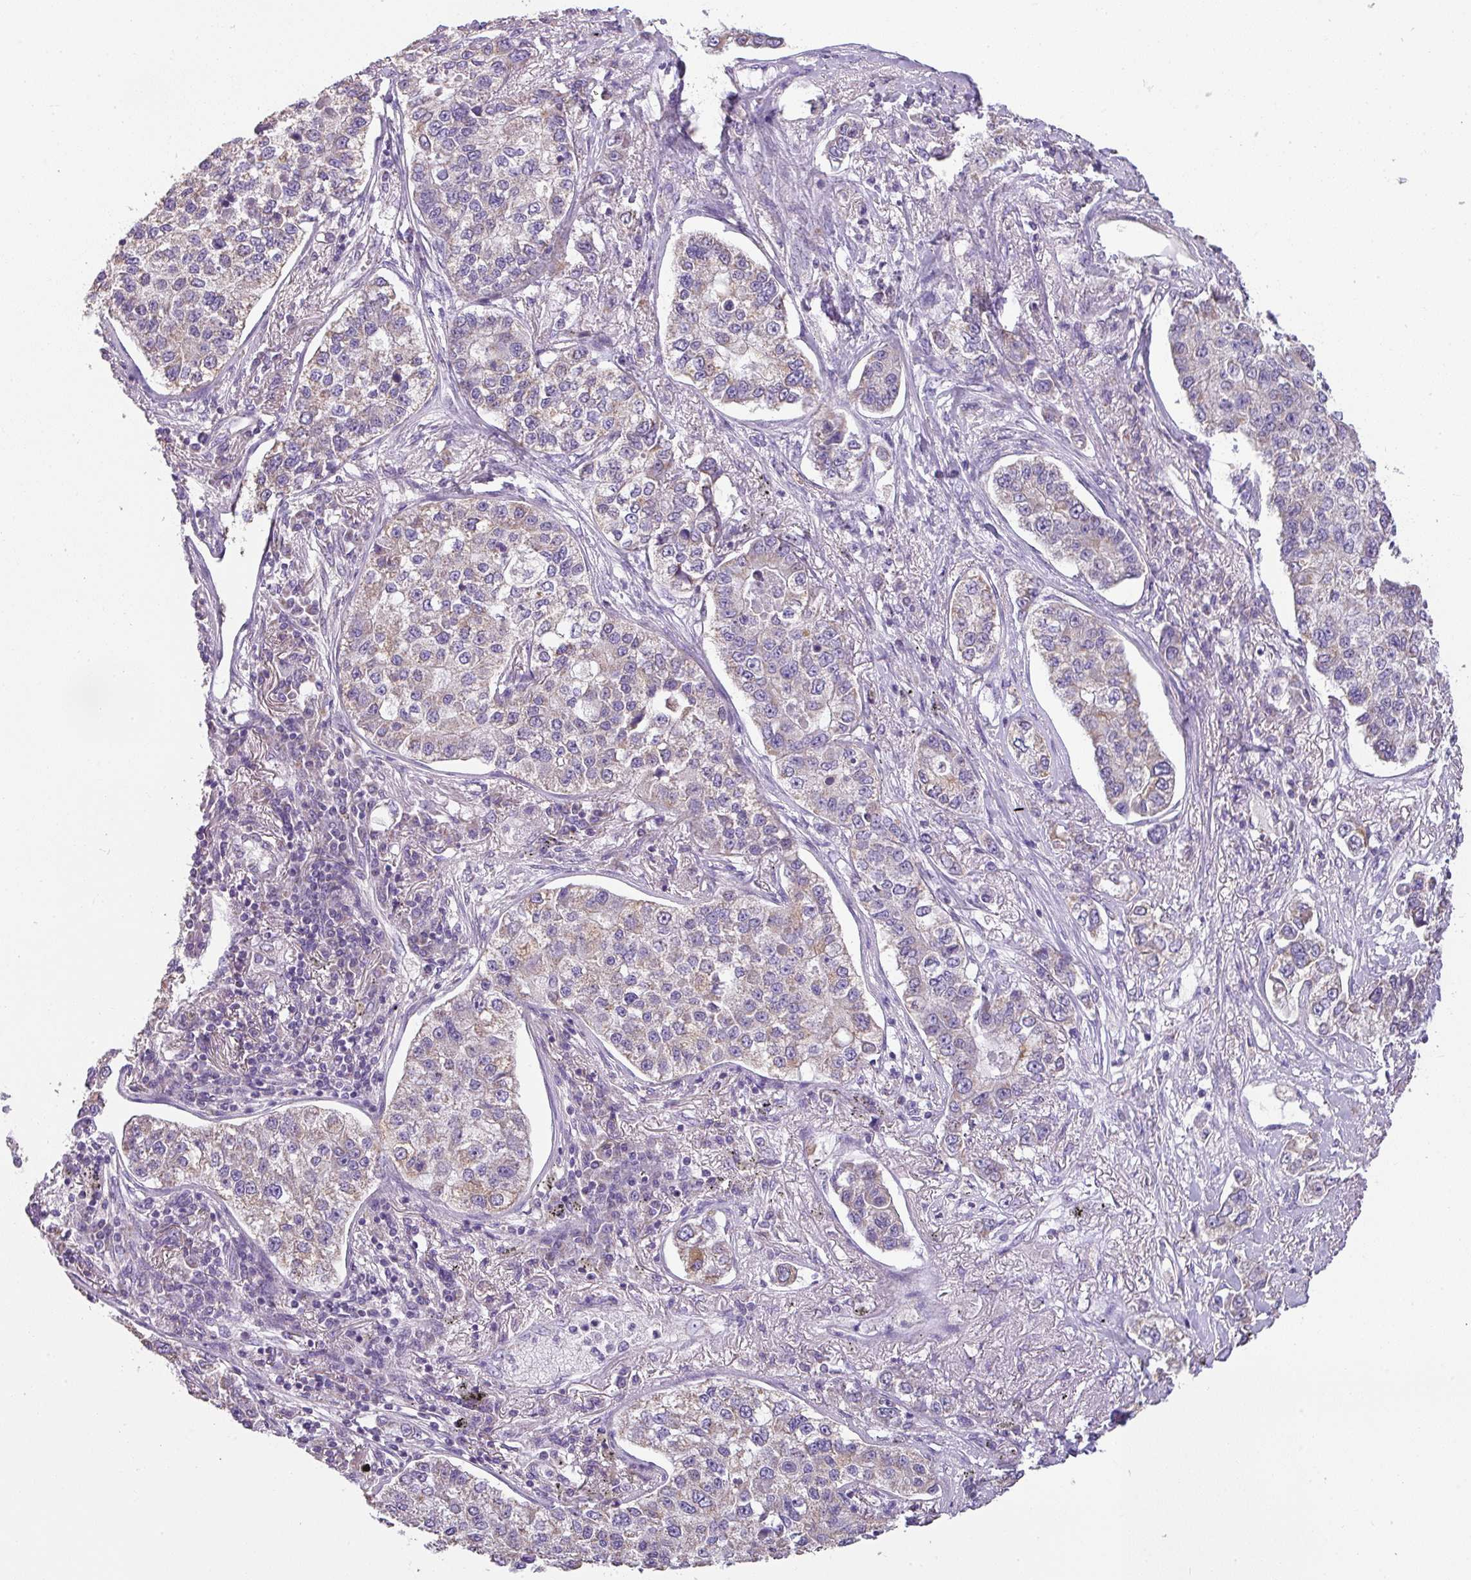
{"staining": {"intensity": "negative", "quantity": "none", "location": "none"}, "tissue": "lung cancer", "cell_type": "Tumor cells", "image_type": "cancer", "snomed": [{"axis": "morphology", "description": "Adenocarcinoma, NOS"}, {"axis": "topography", "description": "Lung"}], "caption": "The image exhibits no staining of tumor cells in lung adenocarcinoma.", "gene": "PALS2", "patient": {"sex": "male", "age": 49}}